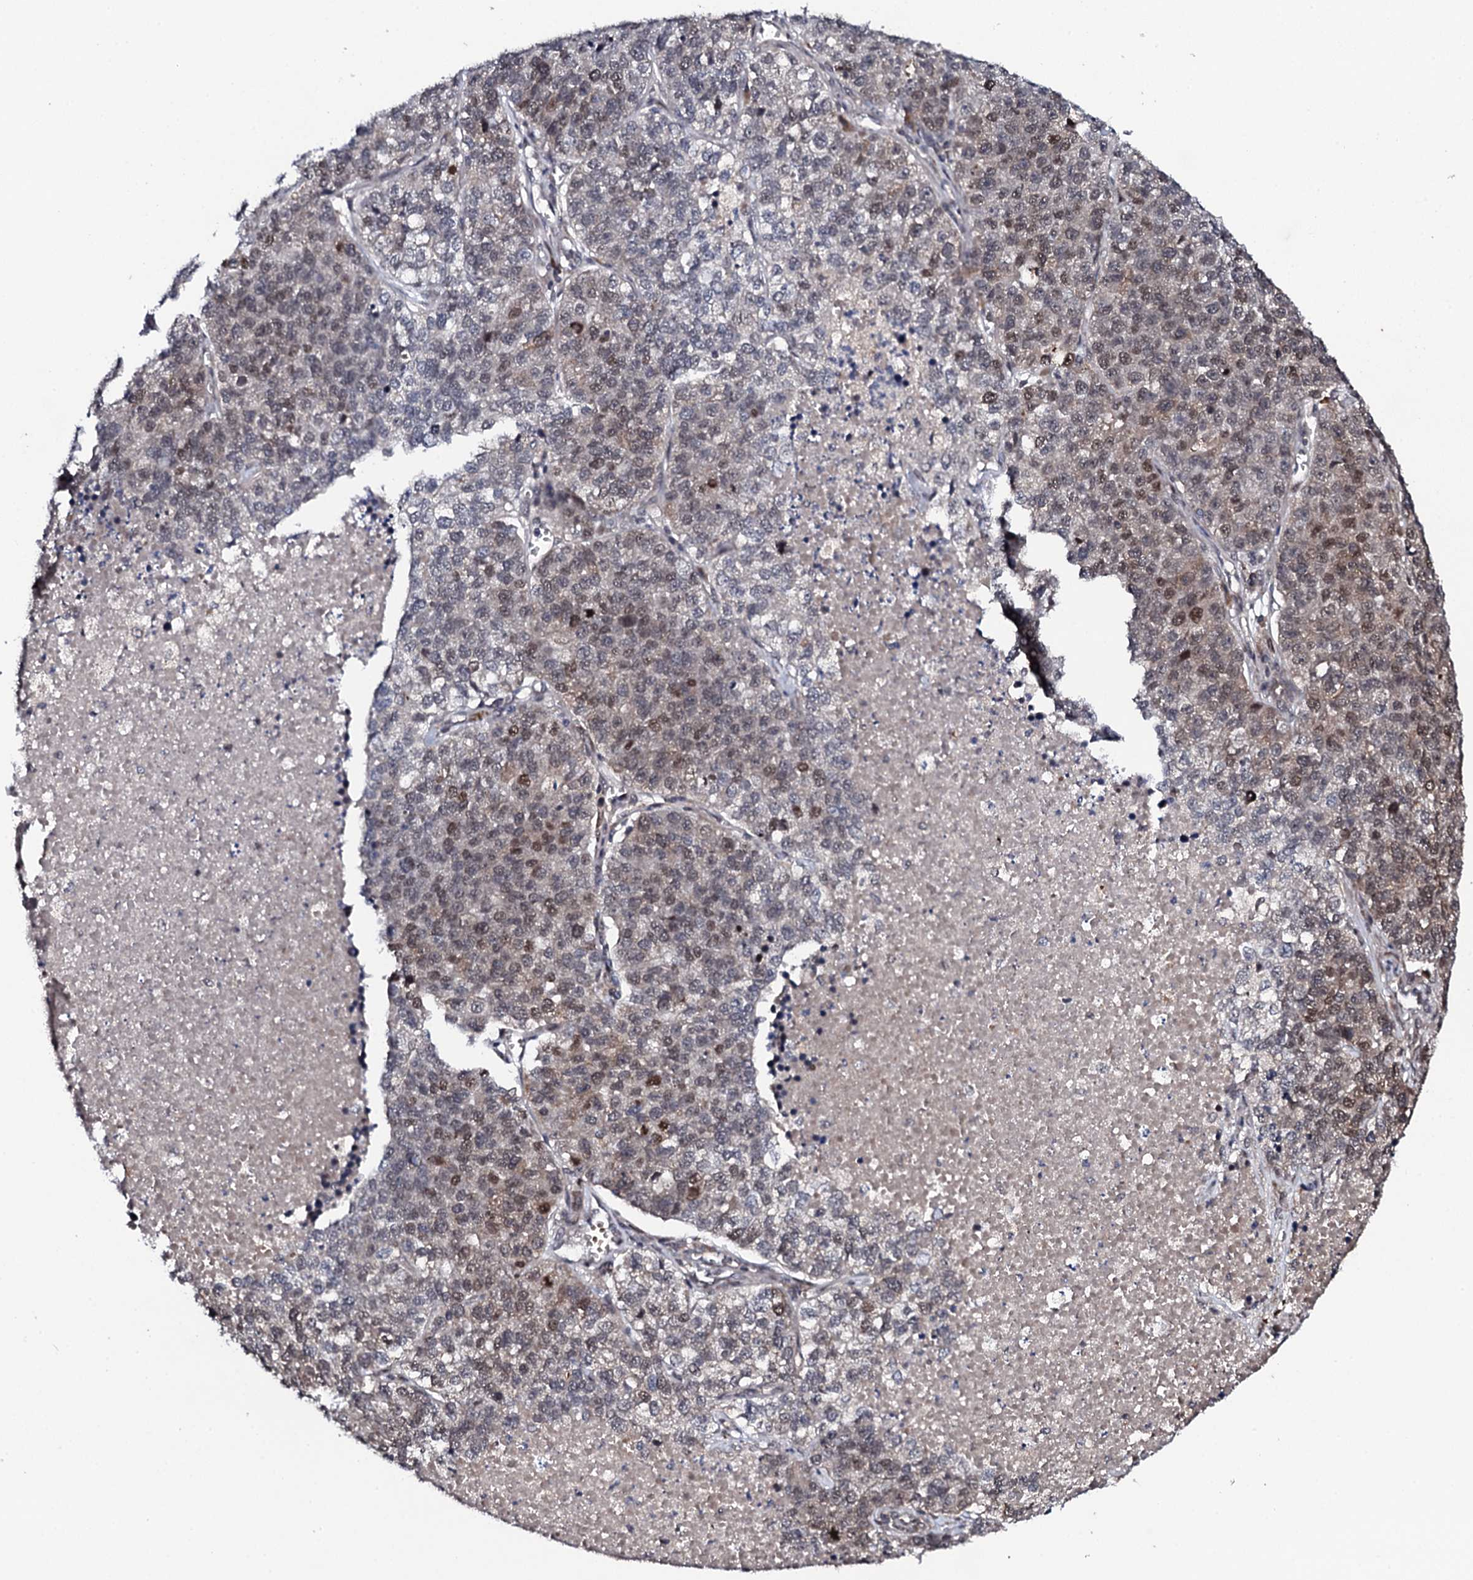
{"staining": {"intensity": "weak", "quantity": "25%-75%", "location": "nuclear"}, "tissue": "lung cancer", "cell_type": "Tumor cells", "image_type": "cancer", "snomed": [{"axis": "morphology", "description": "Adenocarcinoma, NOS"}, {"axis": "topography", "description": "Lung"}], "caption": "The immunohistochemical stain highlights weak nuclear expression in tumor cells of lung cancer (adenocarcinoma) tissue.", "gene": "FAM111A", "patient": {"sex": "male", "age": 49}}